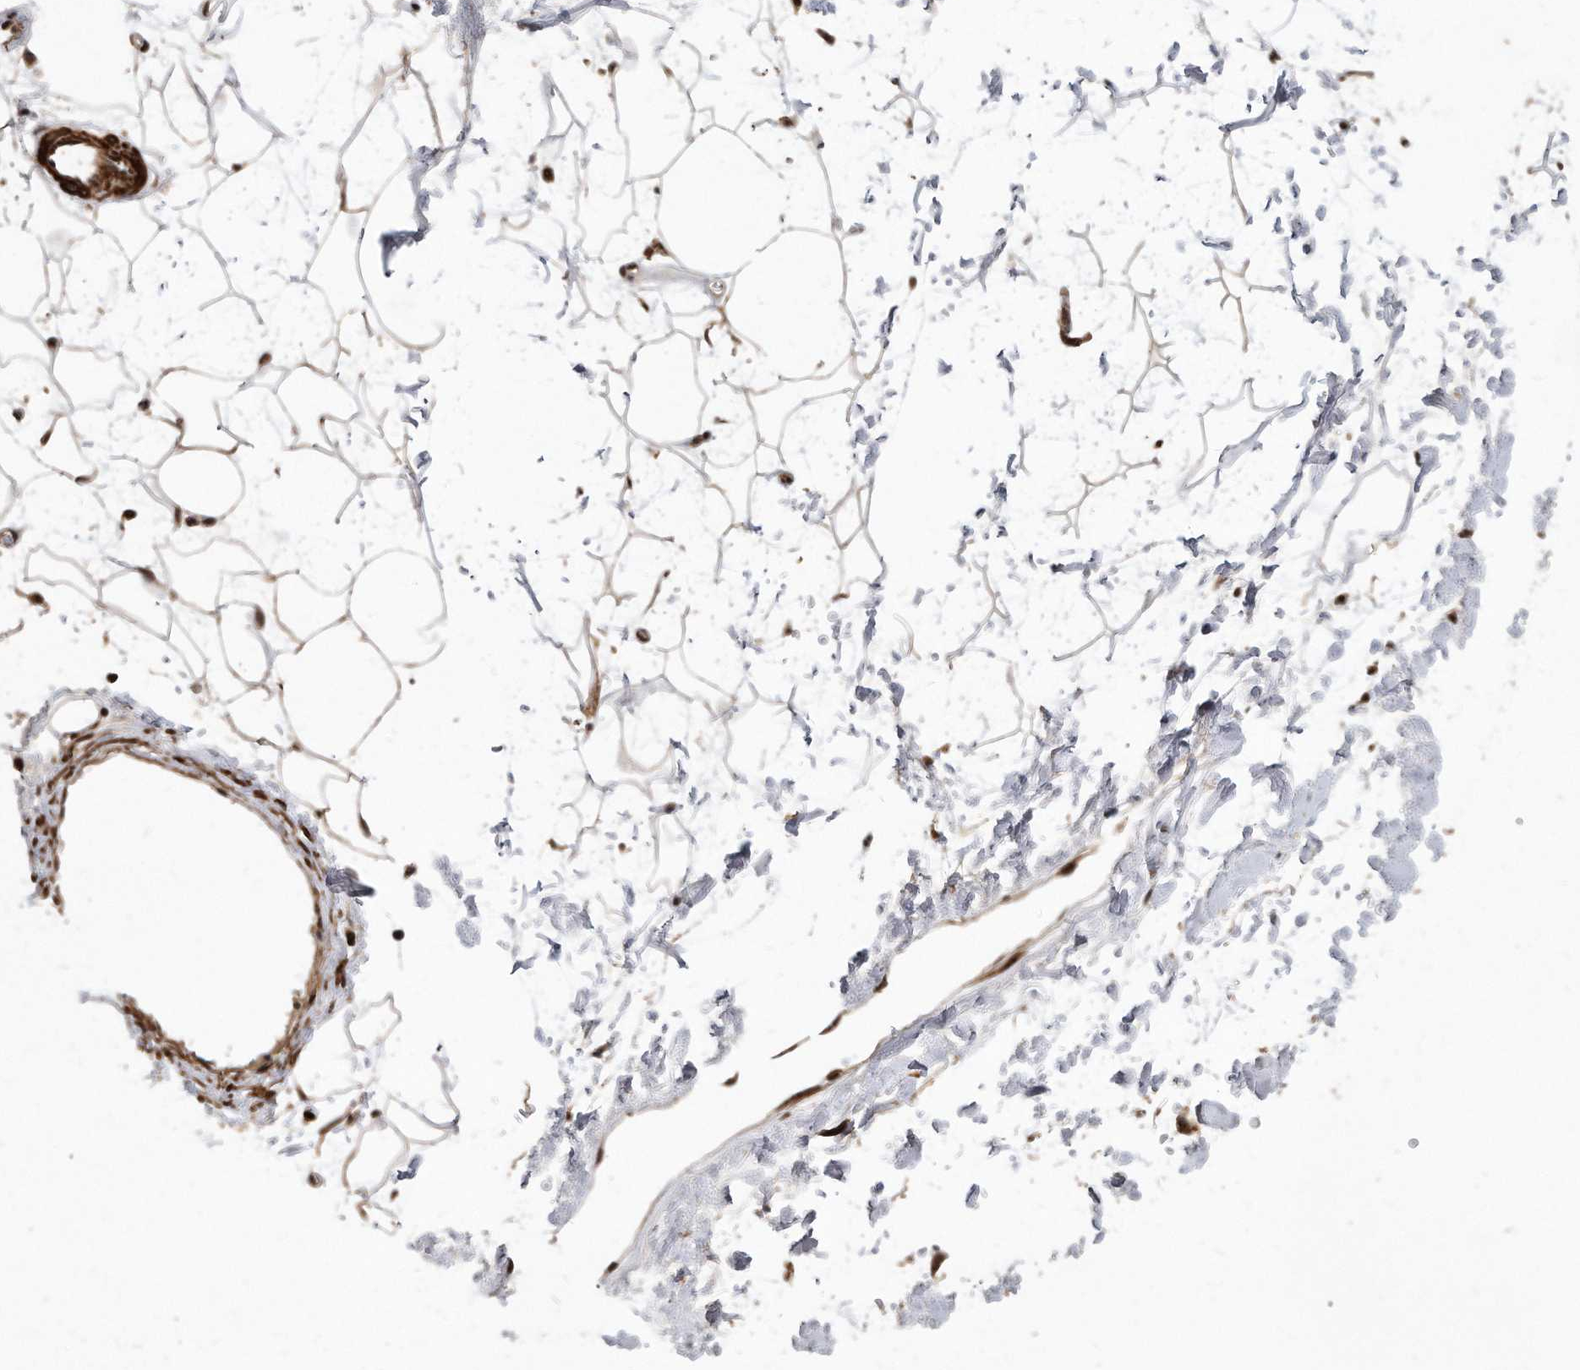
{"staining": {"intensity": "moderate", "quantity": ">75%", "location": "cytoplasmic/membranous,nuclear"}, "tissue": "adipose tissue", "cell_type": "Adipocytes", "image_type": "normal", "snomed": [{"axis": "morphology", "description": "Normal tissue, NOS"}, {"axis": "topography", "description": "Soft tissue"}], "caption": "The histopathology image exhibits immunohistochemical staining of benign adipose tissue. There is moderate cytoplasmic/membranous,nuclear expression is present in approximately >75% of adipocytes. Ihc stains the protein in brown and the nuclei are stained blue.", "gene": "DUSP22", "patient": {"sex": "male", "age": 72}}